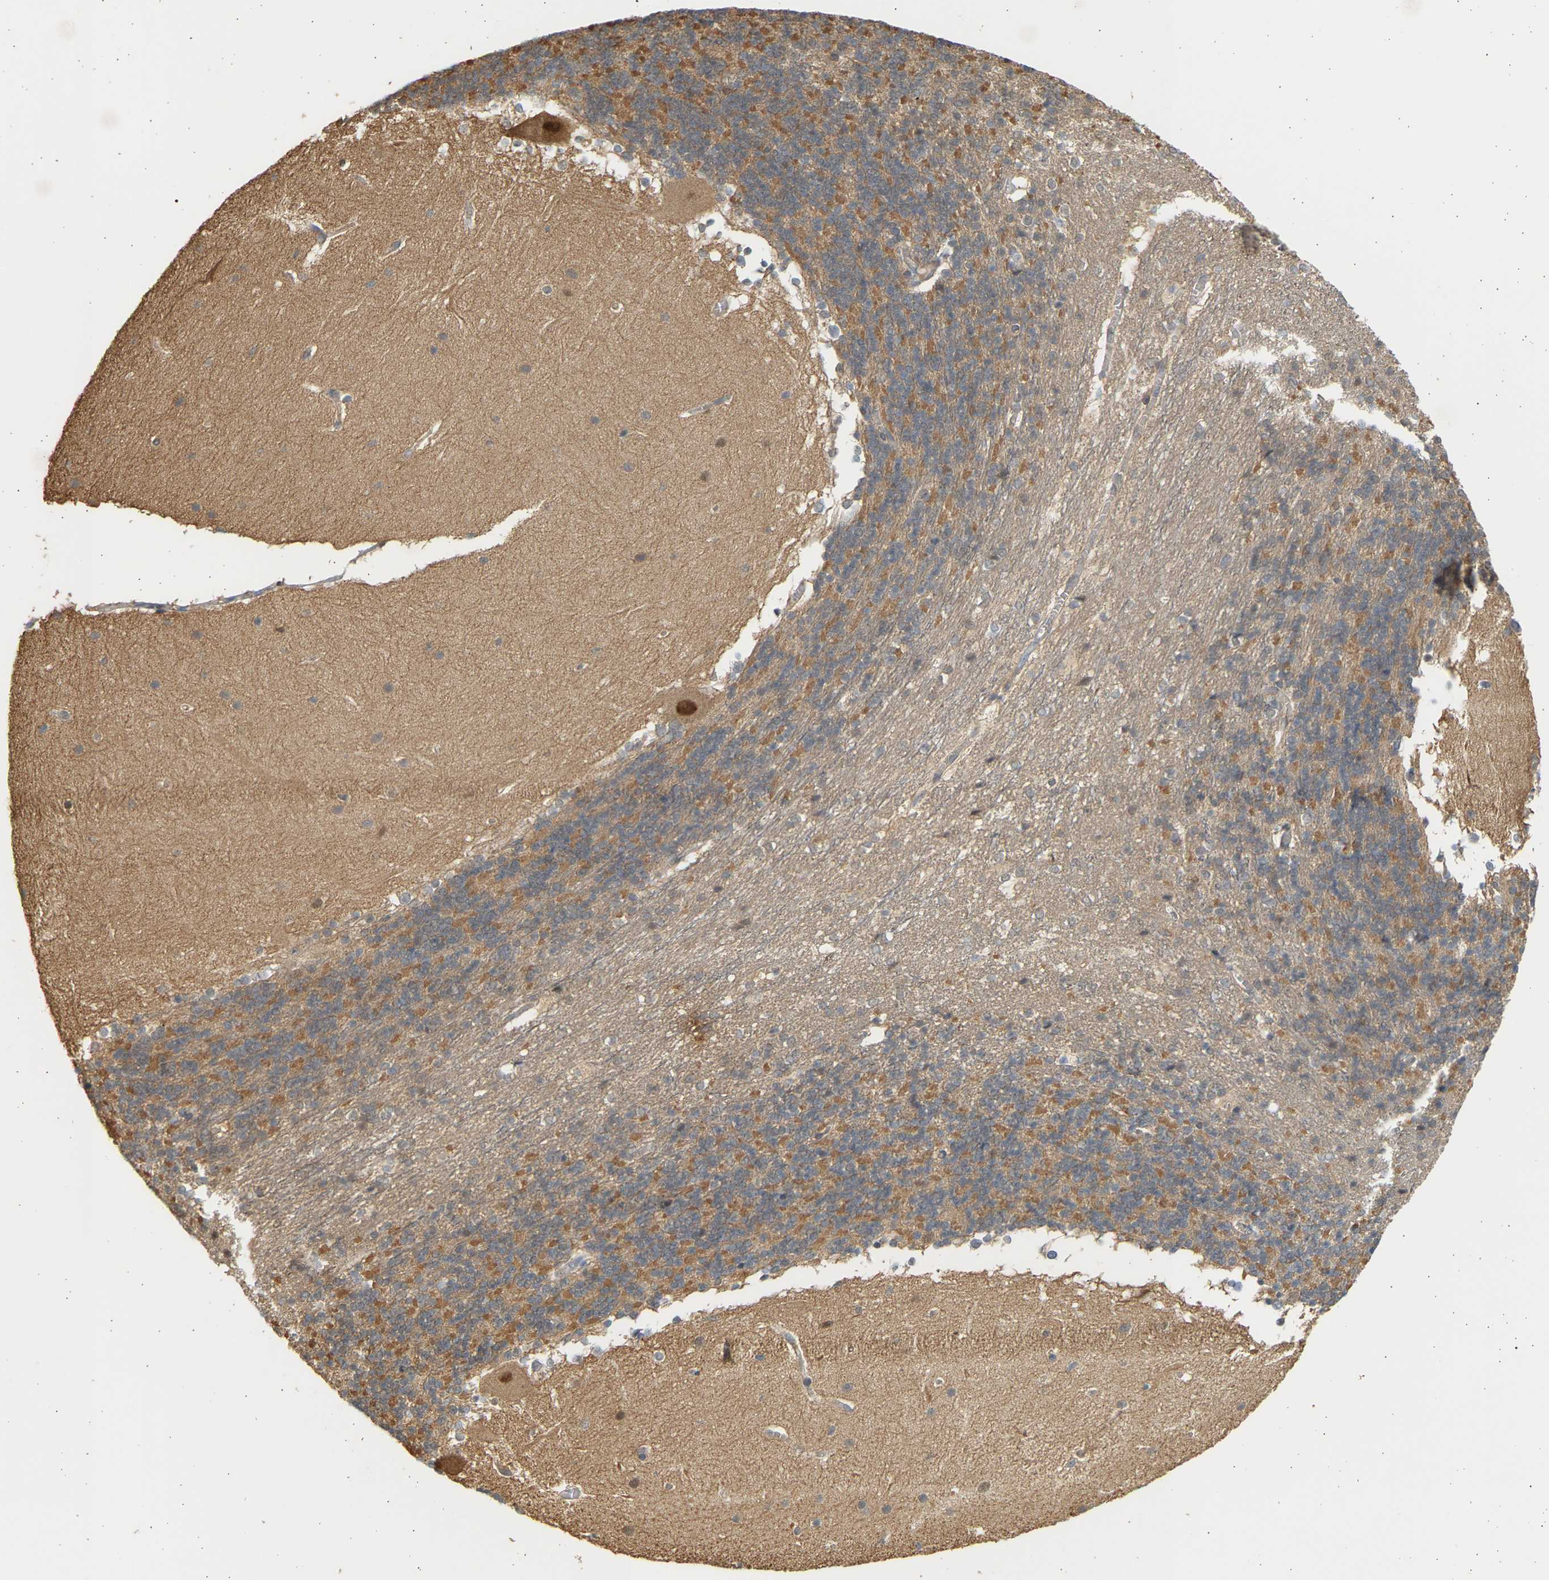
{"staining": {"intensity": "moderate", "quantity": ">75%", "location": "cytoplasmic/membranous"}, "tissue": "cerebellum", "cell_type": "Cells in granular layer", "image_type": "normal", "snomed": [{"axis": "morphology", "description": "Normal tissue, NOS"}, {"axis": "topography", "description": "Cerebellum"}], "caption": "A histopathology image of cerebellum stained for a protein exhibits moderate cytoplasmic/membranous brown staining in cells in granular layer. (Stains: DAB (3,3'-diaminobenzidine) in brown, nuclei in blue, Microscopy: brightfield microscopy at high magnification).", "gene": "B4GALT6", "patient": {"sex": "female", "age": 19}}